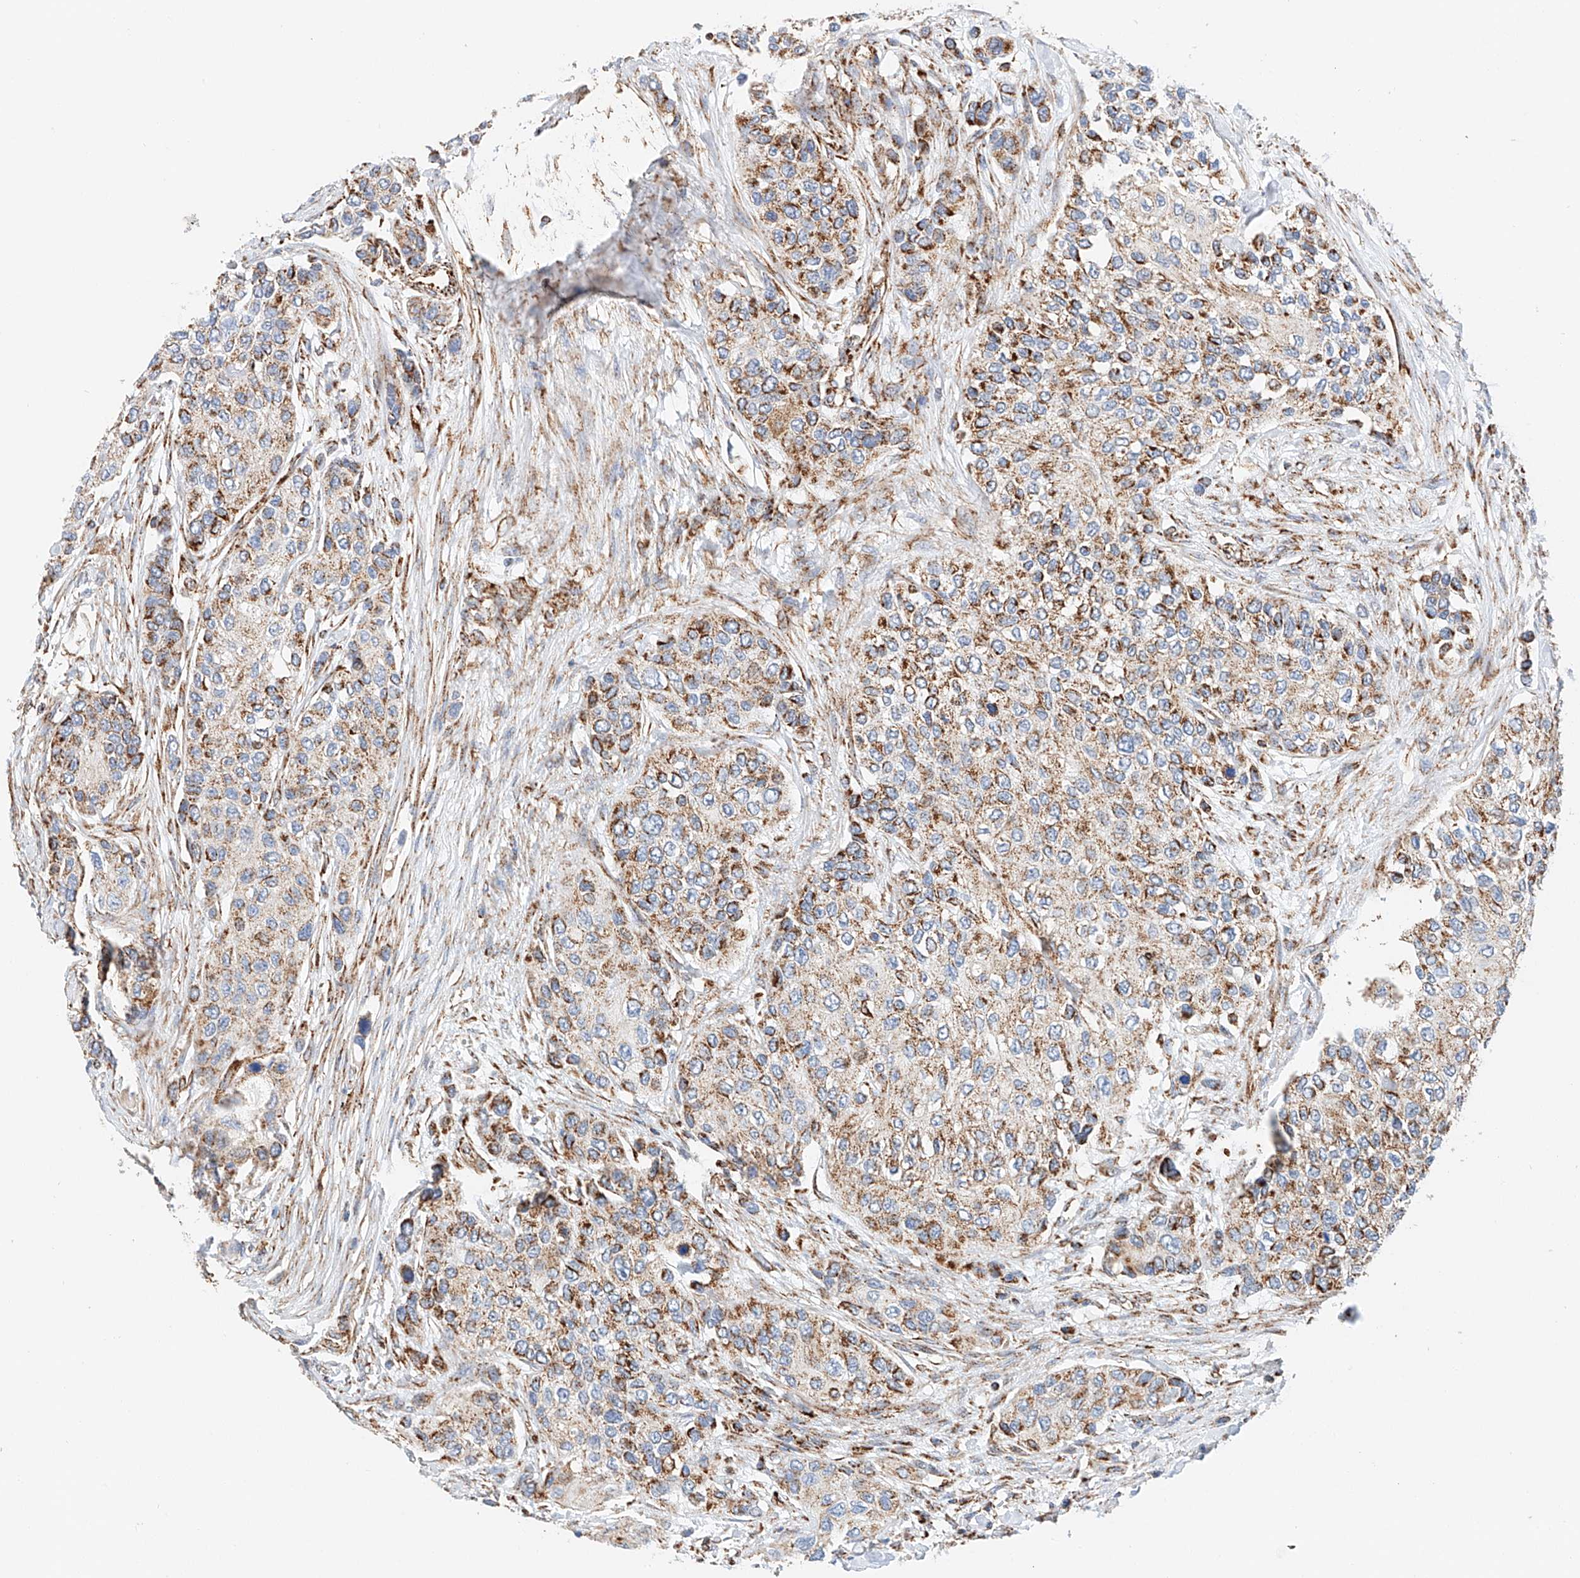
{"staining": {"intensity": "moderate", "quantity": ">75%", "location": "cytoplasmic/membranous"}, "tissue": "urothelial cancer", "cell_type": "Tumor cells", "image_type": "cancer", "snomed": [{"axis": "morphology", "description": "Urothelial carcinoma, High grade"}, {"axis": "topography", "description": "Urinary bladder"}], "caption": "IHC of human urothelial cancer reveals medium levels of moderate cytoplasmic/membranous staining in about >75% of tumor cells.", "gene": "NDUFV3", "patient": {"sex": "female", "age": 56}}